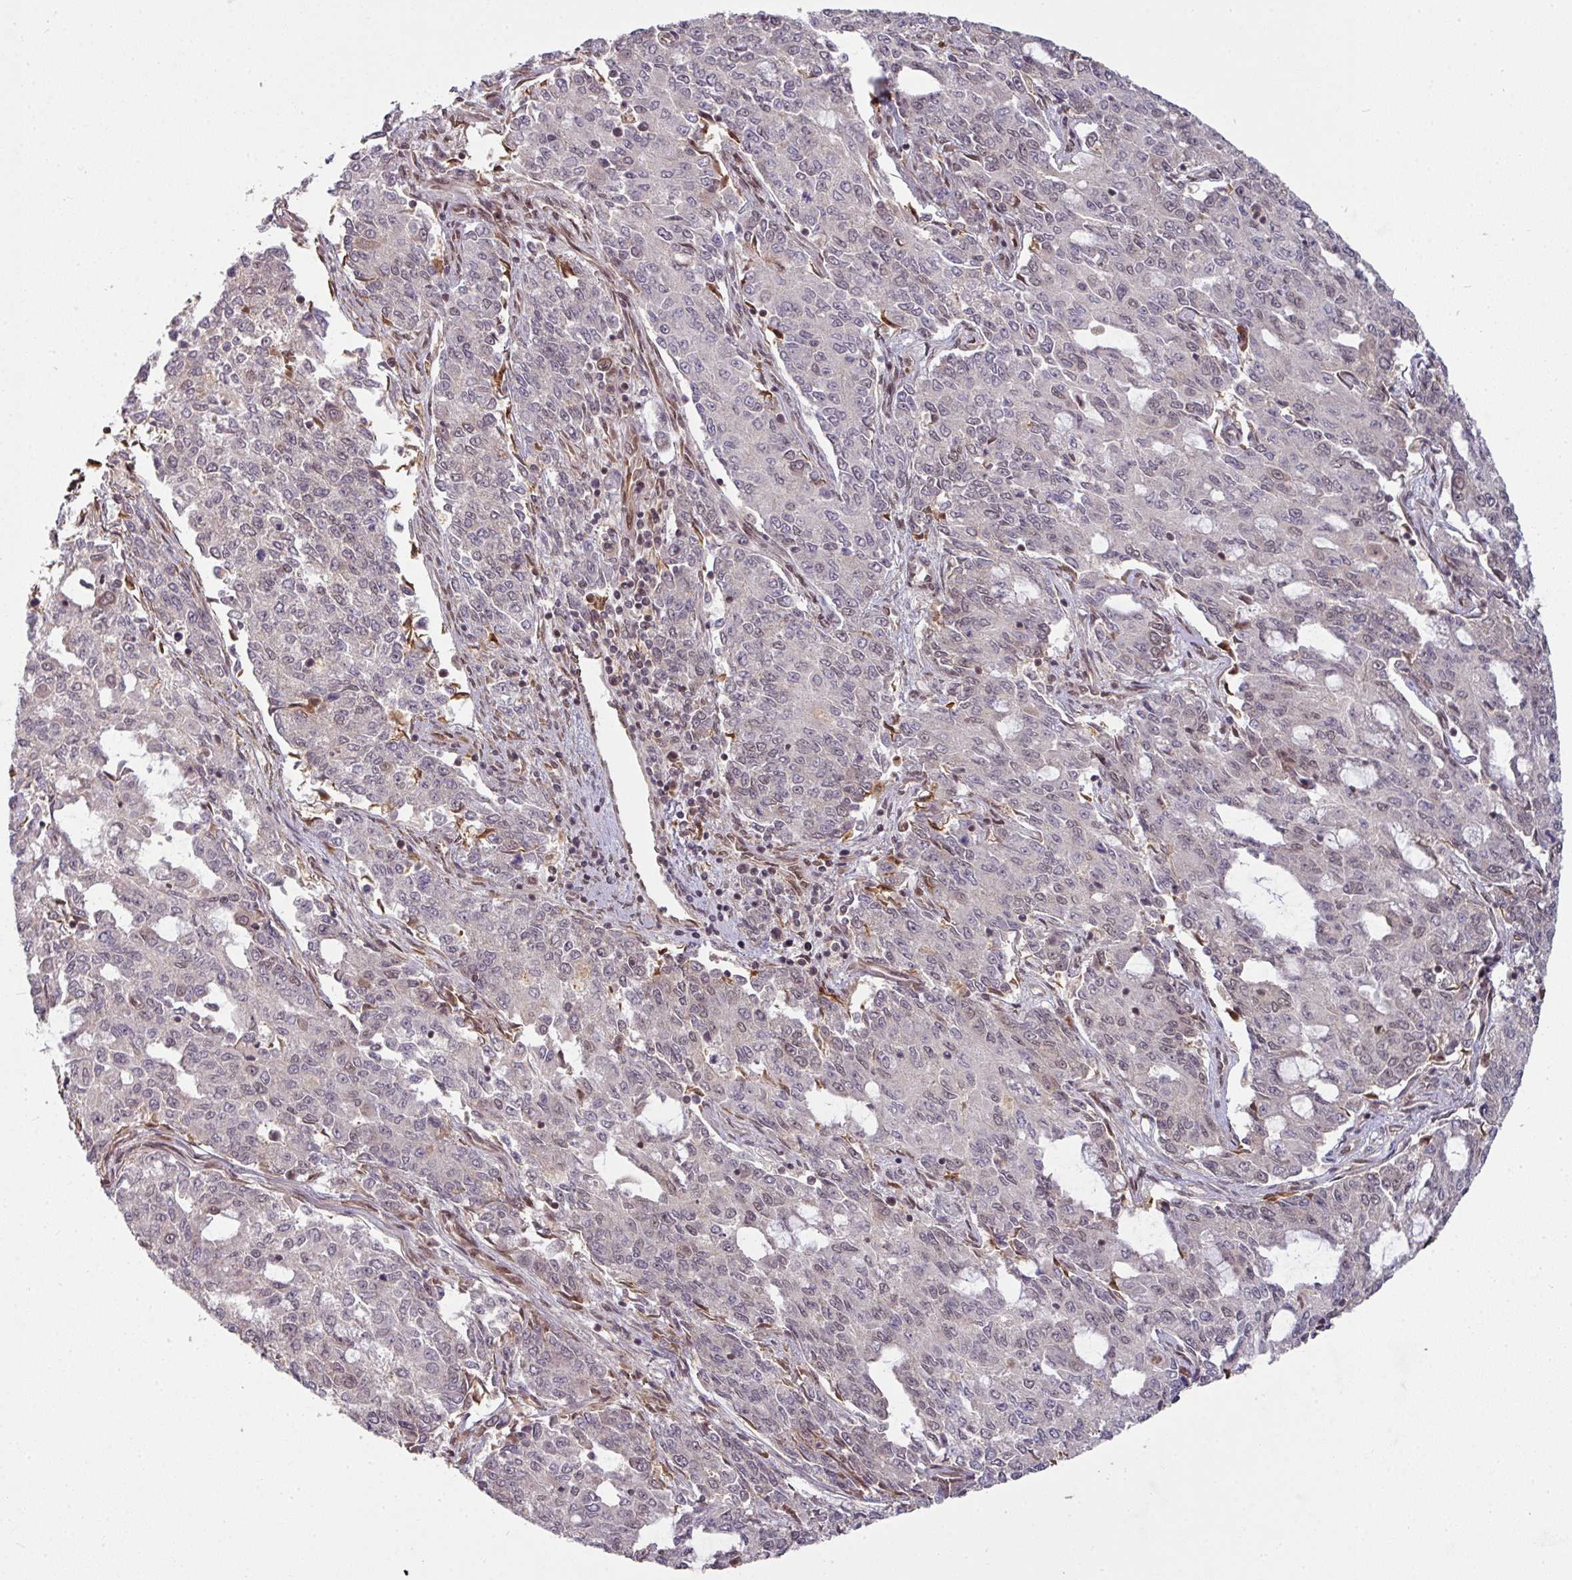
{"staining": {"intensity": "weak", "quantity": "25%-75%", "location": "nuclear"}, "tissue": "endometrial cancer", "cell_type": "Tumor cells", "image_type": "cancer", "snomed": [{"axis": "morphology", "description": "Adenocarcinoma, NOS"}, {"axis": "topography", "description": "Endometrium"}], "caption": "Protein analysis of endometrial cancer tissue exhibits weak nuclear staining in approximately 25%-75% of tumor cells.", "gene": "SIK3", "patient": {"sex": "female", "age": 50}}